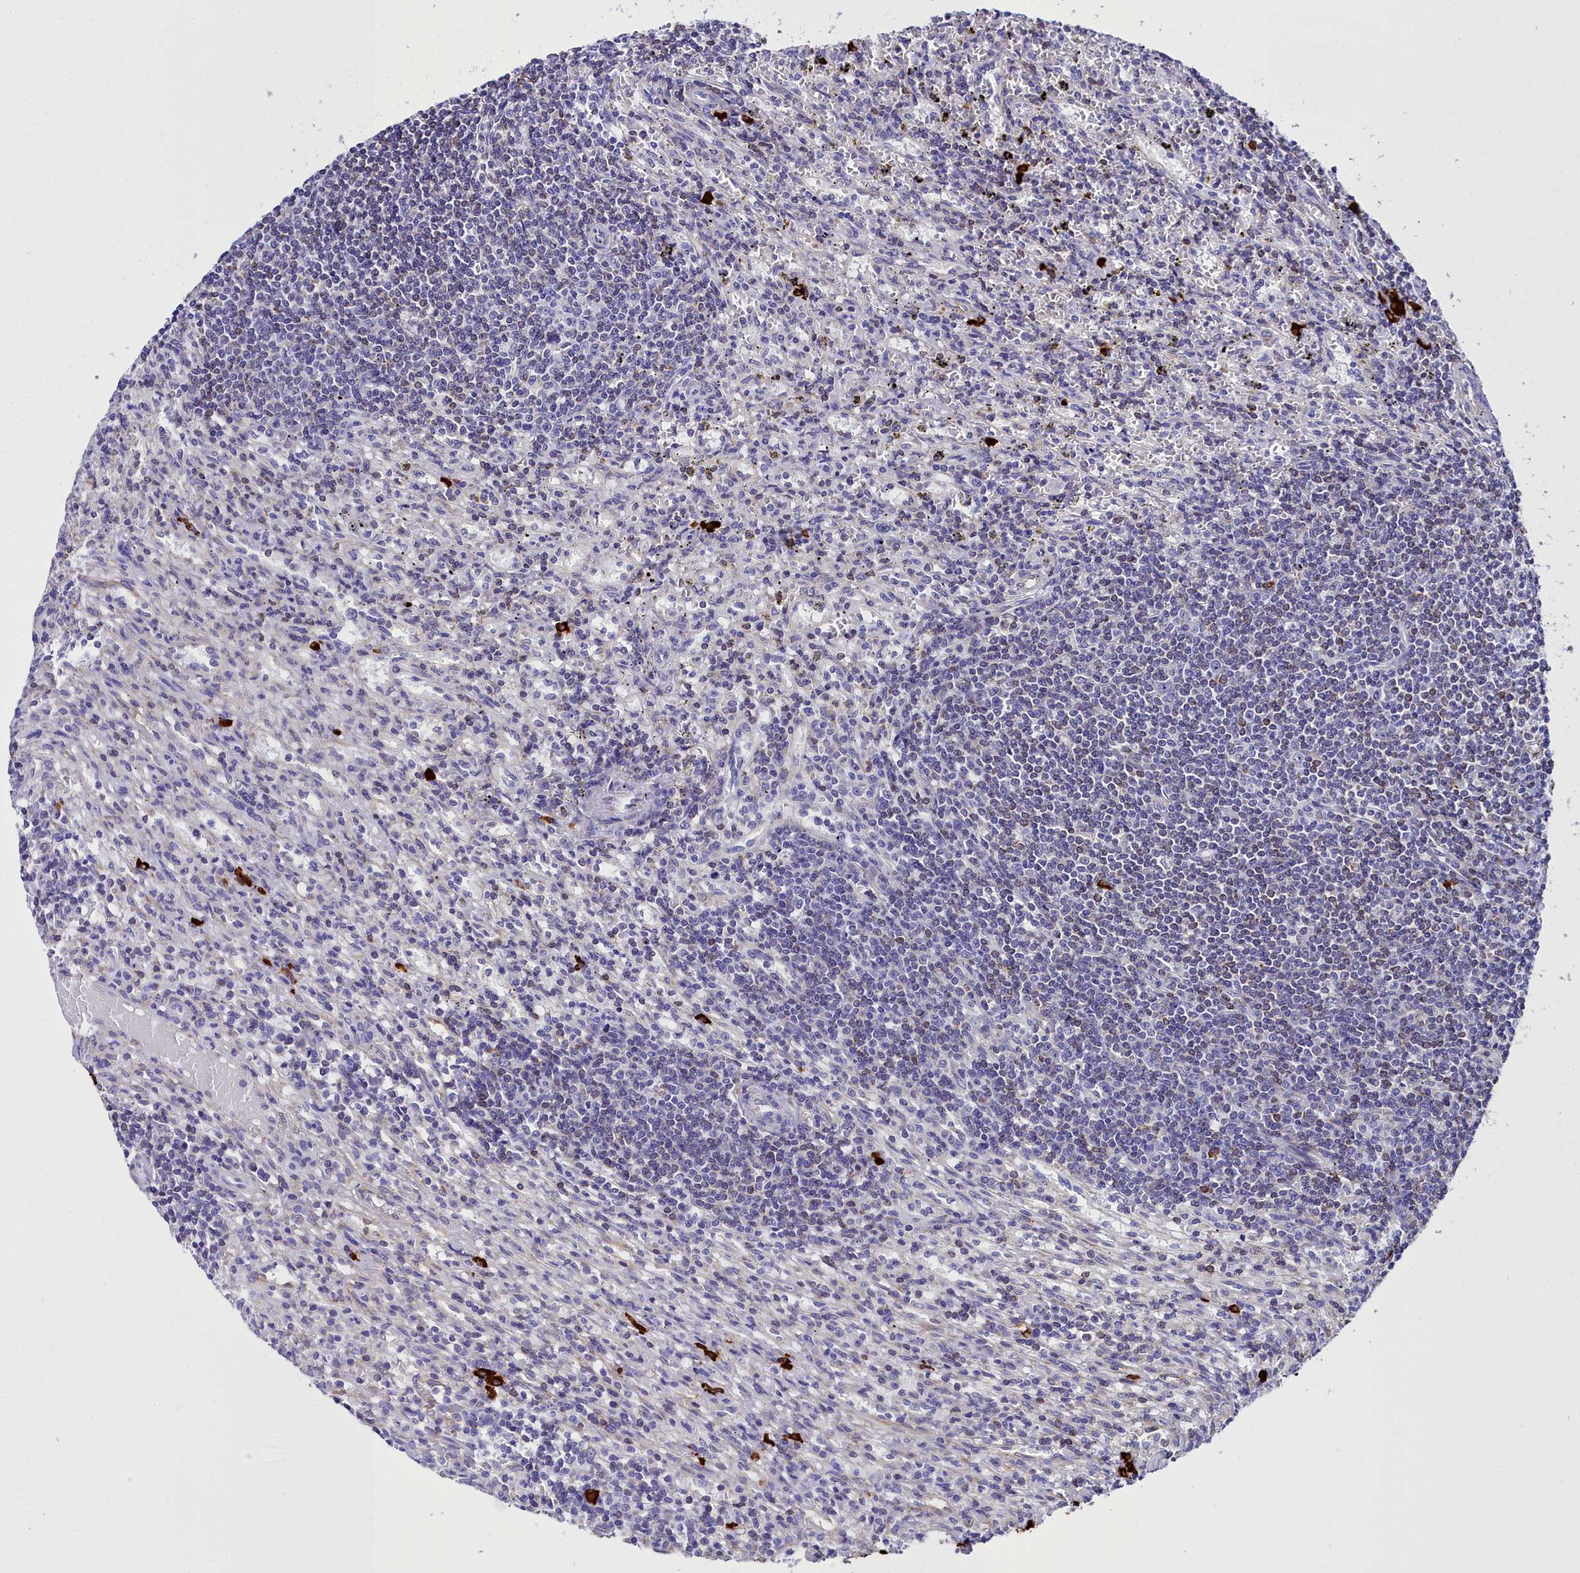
{"staining": {"intensity": "negative", "quantity": "none", "location": "none"}, "tissue": "lymphoma", "cell_type": "Tumor cells", "image_type": "cancer", "snomed": [{"axis": "morphology", "description": "Malignant lymphoma, non-Hodgkin's type, Low grade"}, {"axis": "topography", "description": "Spleen"}], "caption": "IHC photomicrograph of neoplastic tissue: low-grade malignant lymphoma, non-Hodgkin's type stained with DAB displays no significant protein staining in tumor cells.", "gene": "TXNDC5", "patient": {"sex": "male", "age": 76}}